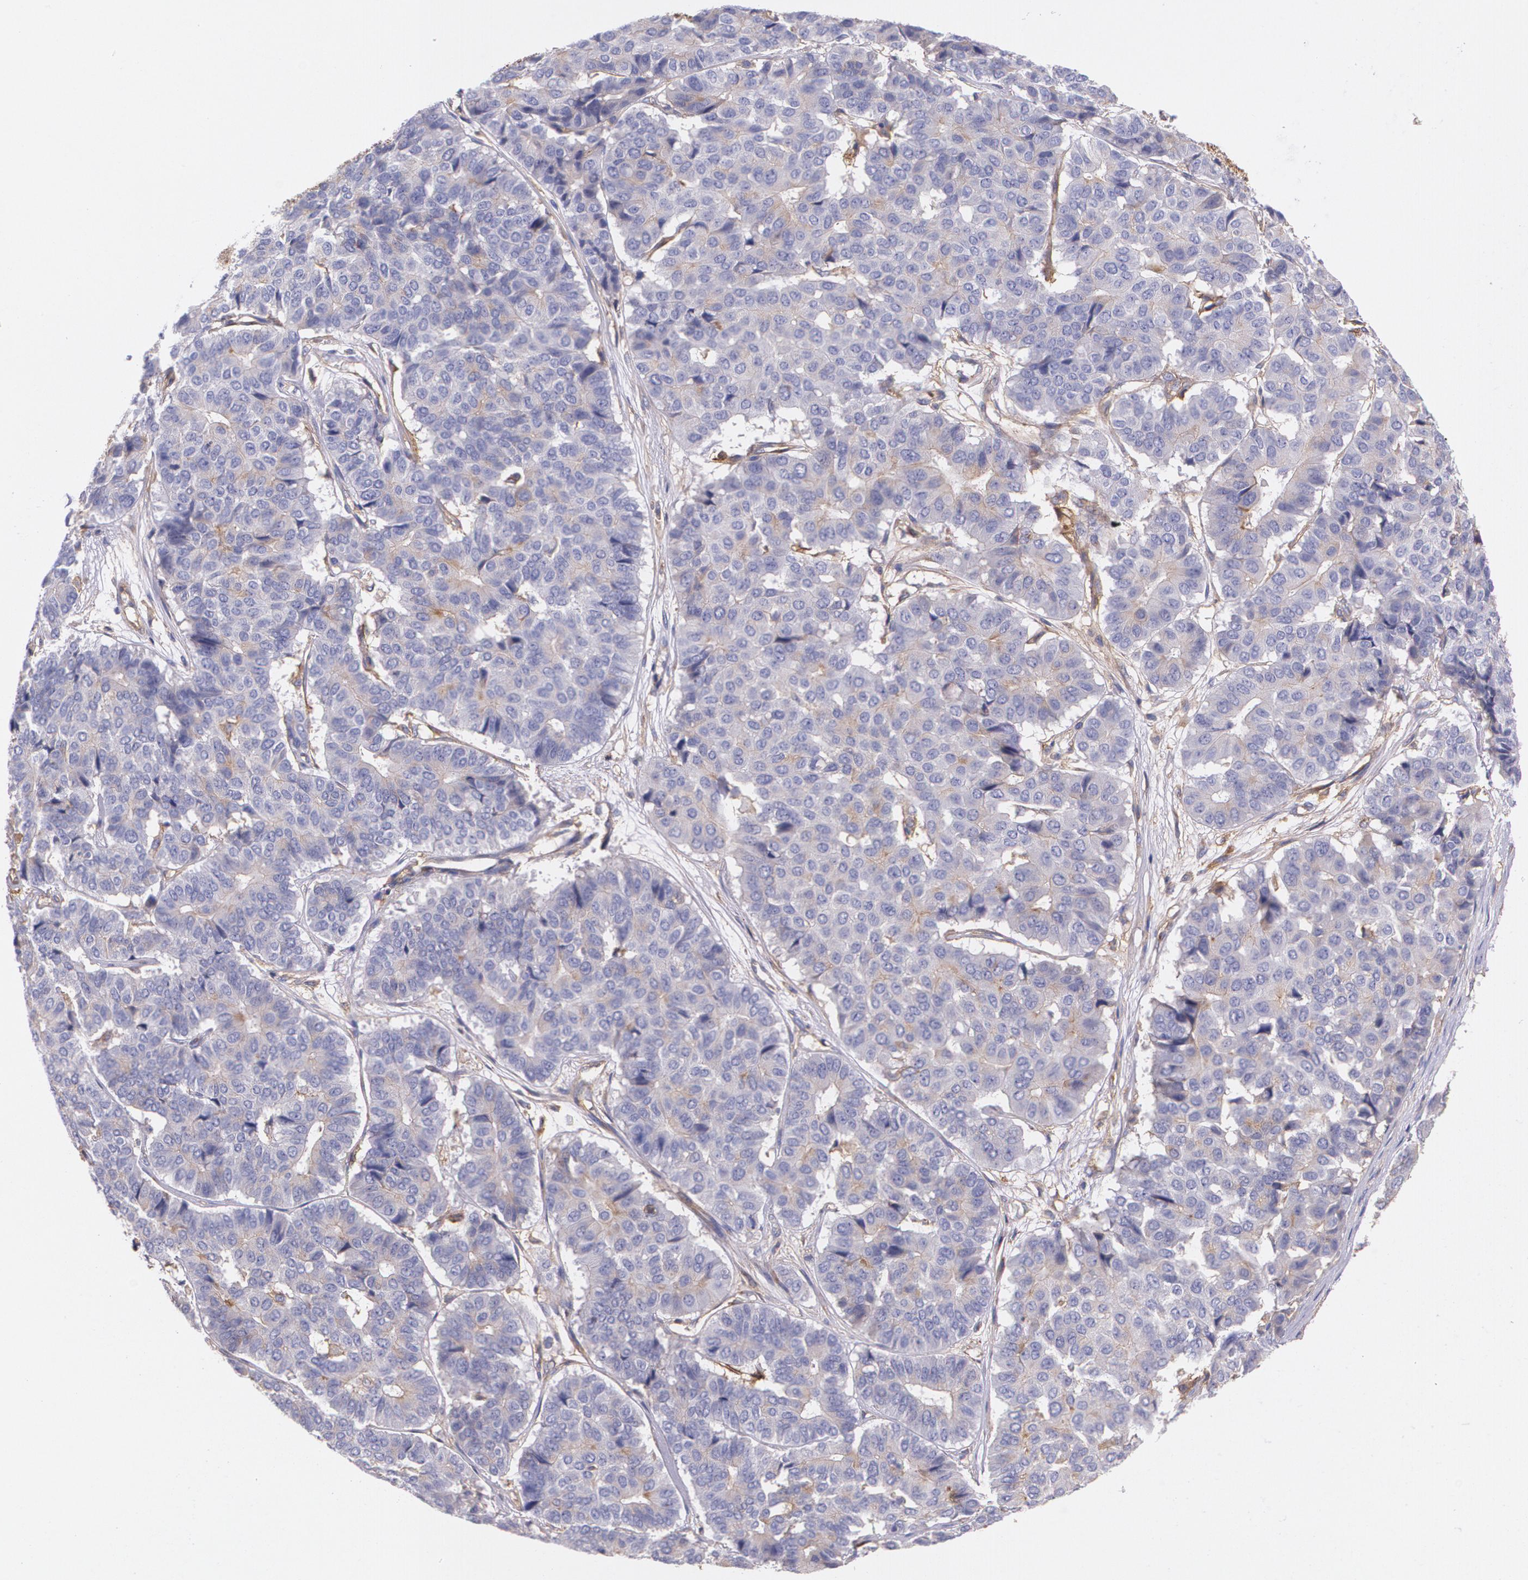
{"staining": {"intensity": "weak", "quantity": "<25%", "location": "cytoplasmic/membranous"}, "tissue": "pancreatic cancer", "cell_type": "Tumor cells", "image_type": "cancer", "snomed": [{"axis": "morphology", "description": "Adenocarcinoma, NOS"}, {"axis": "topography", "description": "Pancreas"}], "caption": "An image of human pancreatic cancer is negative for staining in tumor cells.", "gene": "B2M", "patient": {"sex": "male", "age": 50}}